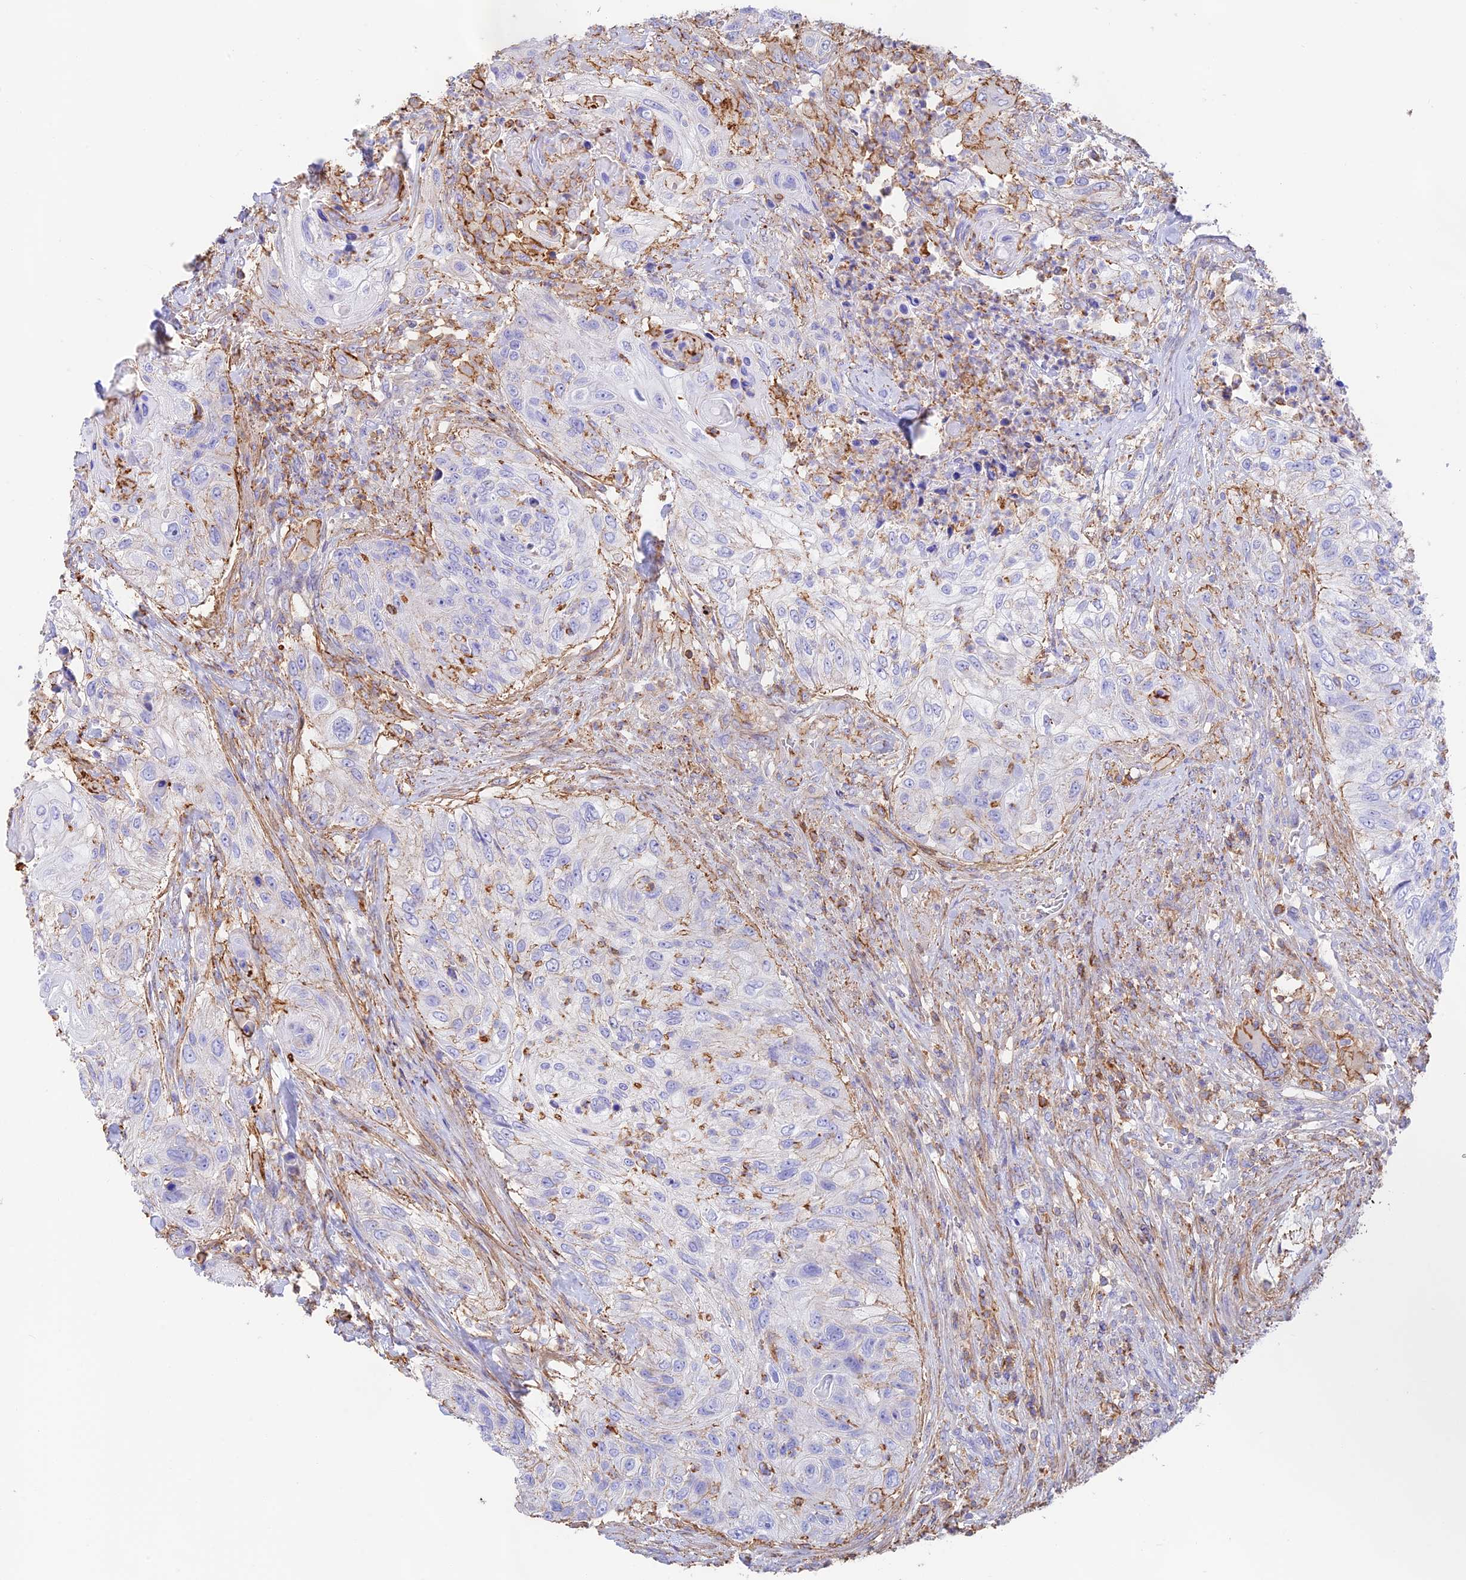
{"staining": {"intensity": "negative", "quantity": "none", "location": "none"}, "tissue": "urothelial cancer", "cell_type": "Tumor cells", "image_type": "cancer", "snomed": [{"axis": "morphology", "description": "Urothelial carcinoma, High grade"}, {"axis": "topography", "description": "Urinary bladder"}], "caption": "Immunohistochemistry (IHC) micrograph of neoplastic tissue: urothelial carcinoma (high-grade) stained with DAB displays no significant protein positivity in tumor cells.", "gene": "DENND1C", "patient": {"sex": "female", "age": 60}}